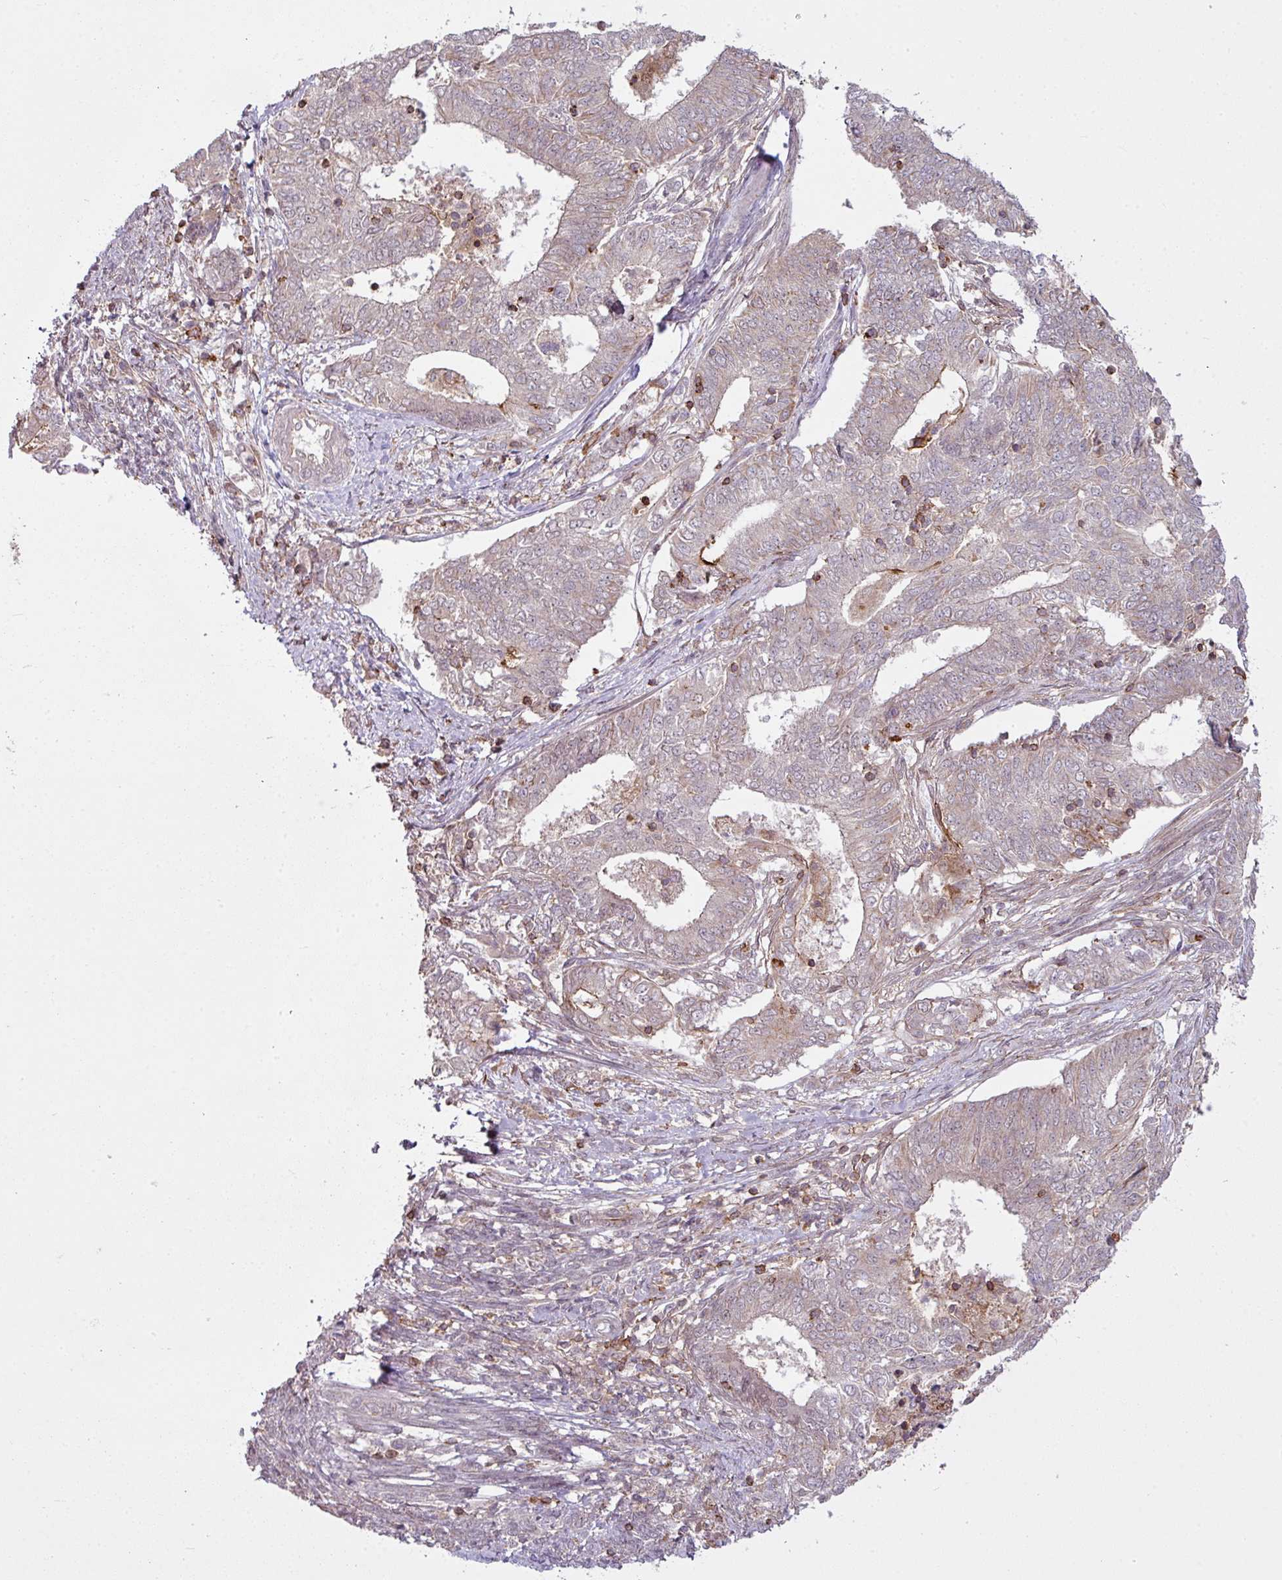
{"staining": {"intensity": "negative", "quantity": "none", "location": "none"}, "tissue": "endometrial cancer", "cell_type": "Tumor cells", "image_type": "cancer", "snomed": [{"axis": "morphology", "description": "Adenocarcinoma, NOS"}, {"axis": "topography", "description": "Endometrium"}], "caption": "Endometrial adenocarcinoma was stained to show a protein in brown. There is no significant positivity in tumor cells.", "gene": "ZC2HC1C", "patient": {"sex": "female", "age": 62}}